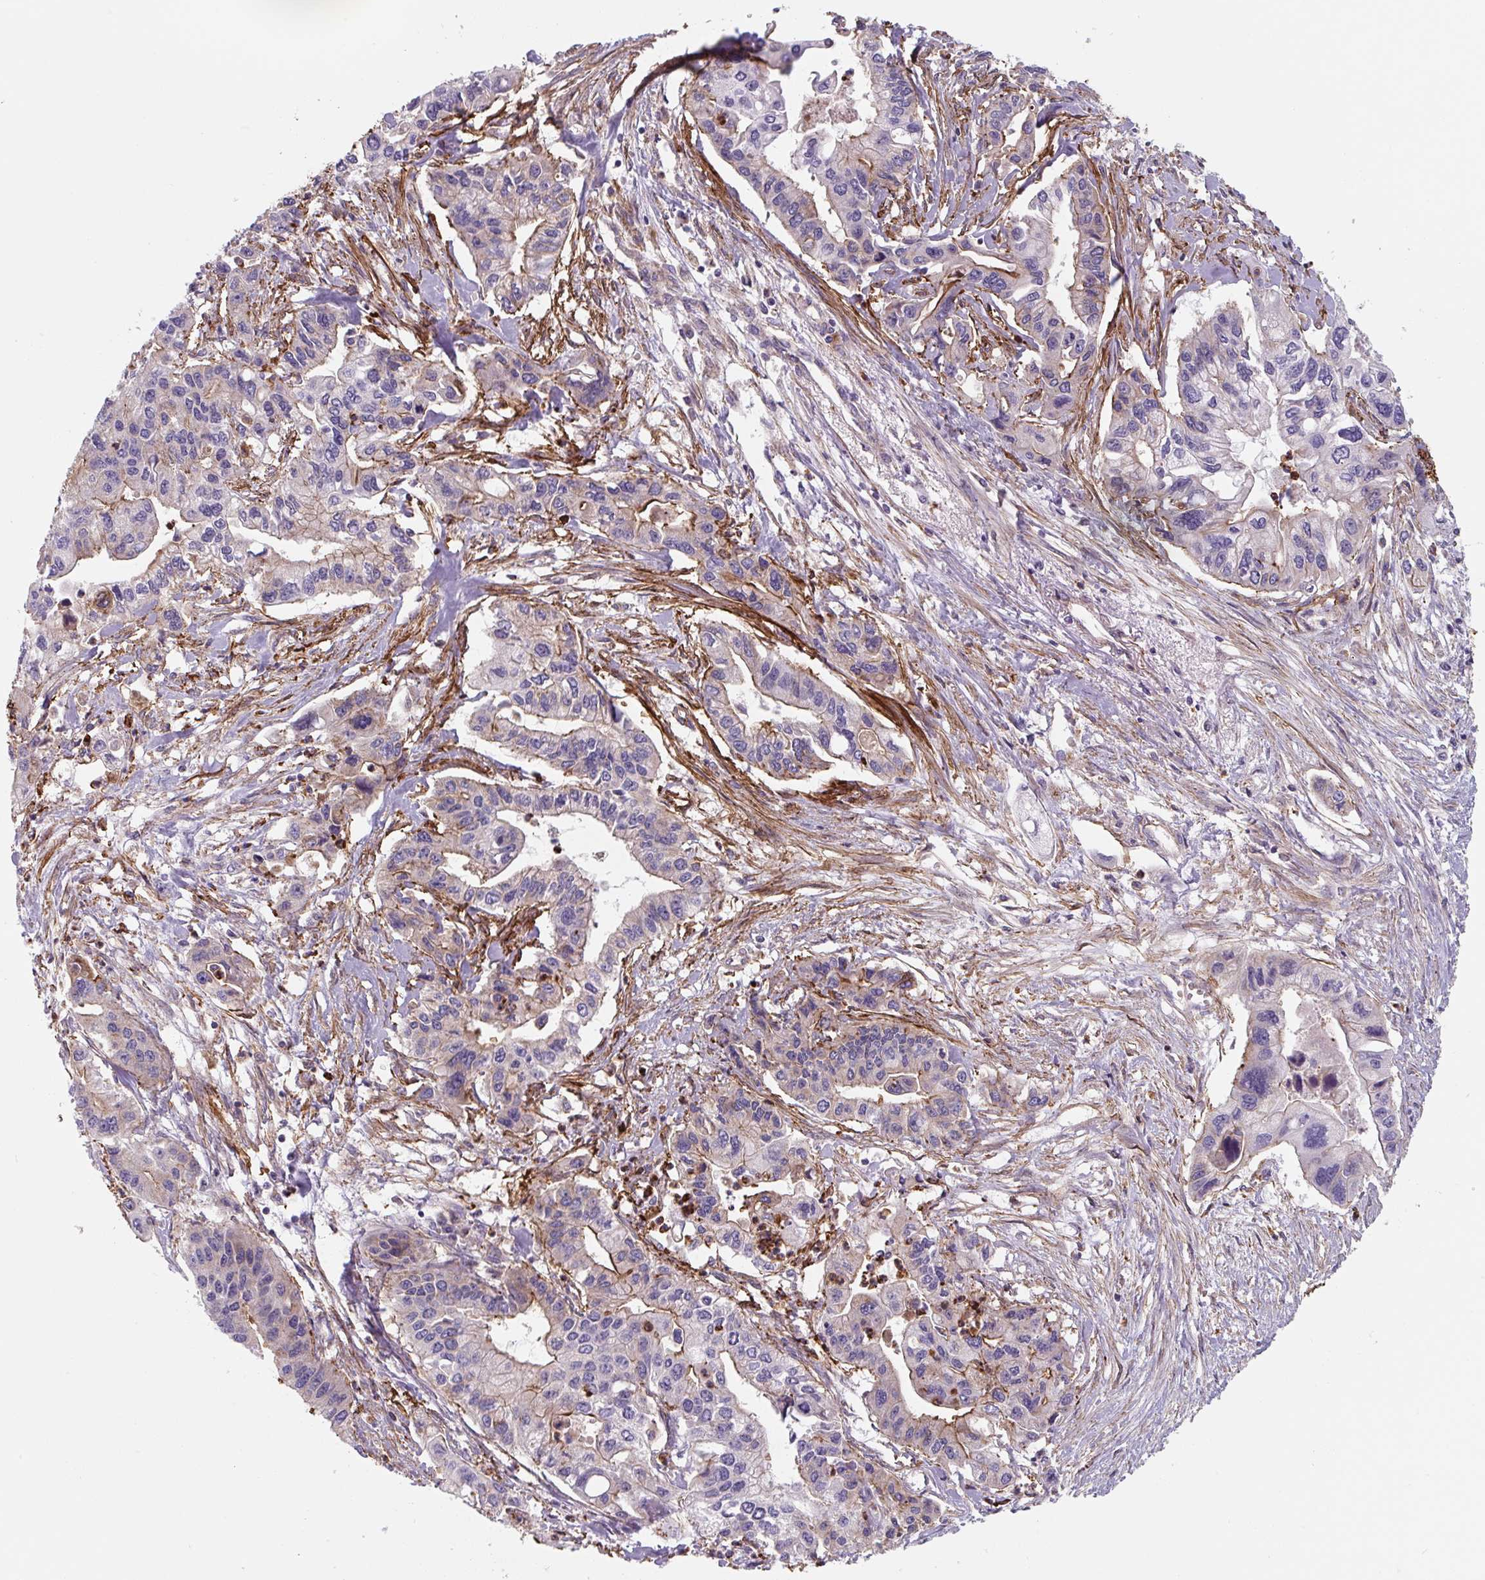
{"staining": {"intensity": "moderate", "quantity": "<25%", "location": "cytoplasmic/membranous"}, "tissue": "pancreatic cancer", "cell_type": "Tumor cells", "image_type": "cancer", "snomed": [{"axis": "morphology", "description": "Adenocarcinoma, NOS"}, {"axis": "topography", "description": "Pancreas"}], "caption": "Human pancreatic adenocarcinoma stained for a protein (brown) demonstrates moderate cytoplasmic/membranous positive staining in approximately <25% of tumor cells.", "gene": "DHFR2", "patient": {"sex": "male", "age": 62}}